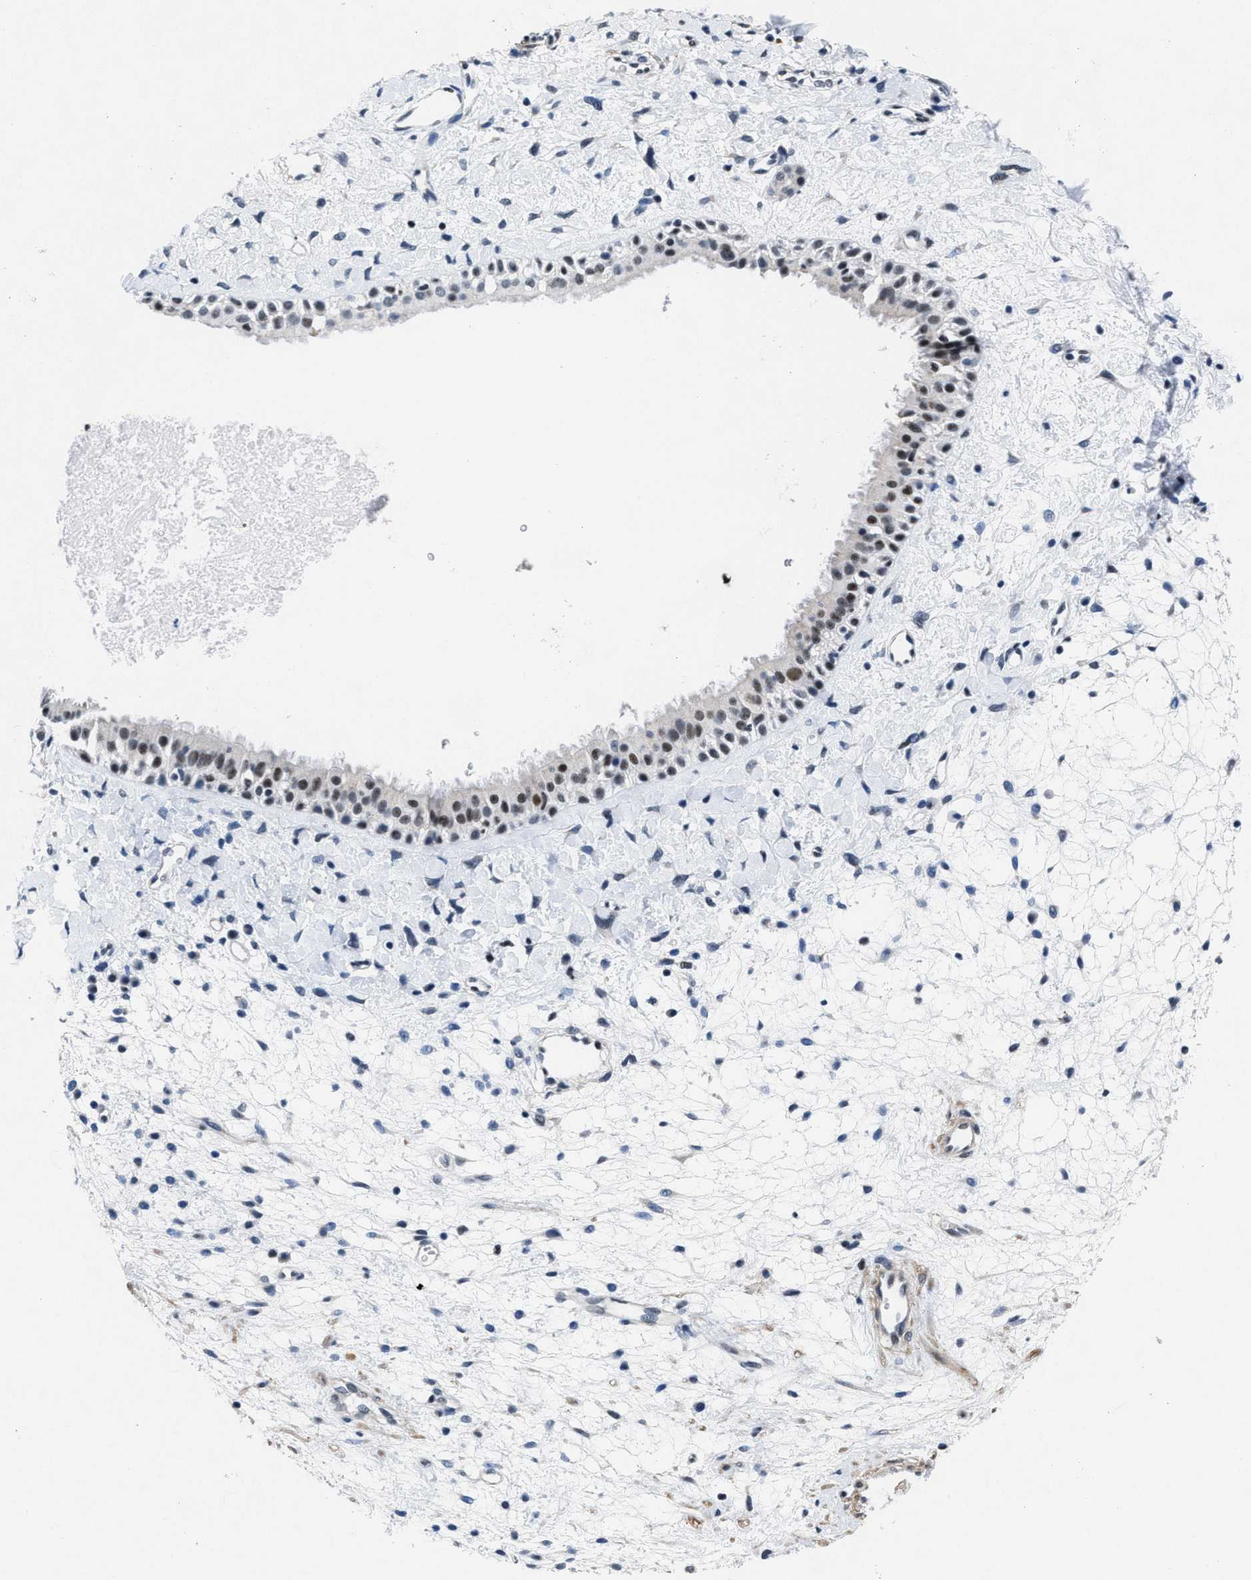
{"staining": {"intensity": "moderate", "quantity": "25%-75%", "location": "nuclear"}, "tissue": "nasopharynx", "cell_type": "Respiratory epithelial cells", "image_type": "normal", "snomed": [{"axis": "morphology", "description": "Normal tissue, NOS"}, {"axis": "topography", "description": "Nasopharynx"}], "caption": "Brown immunohistochemical staining in benign nasopharynx demonstrates moderate nuclear staining in about 25%-75% of respiratory epithelial cells. Nuclei are stained in blue.", "gene": "ID3", "patient": {"sex": "male", "age": 22}}